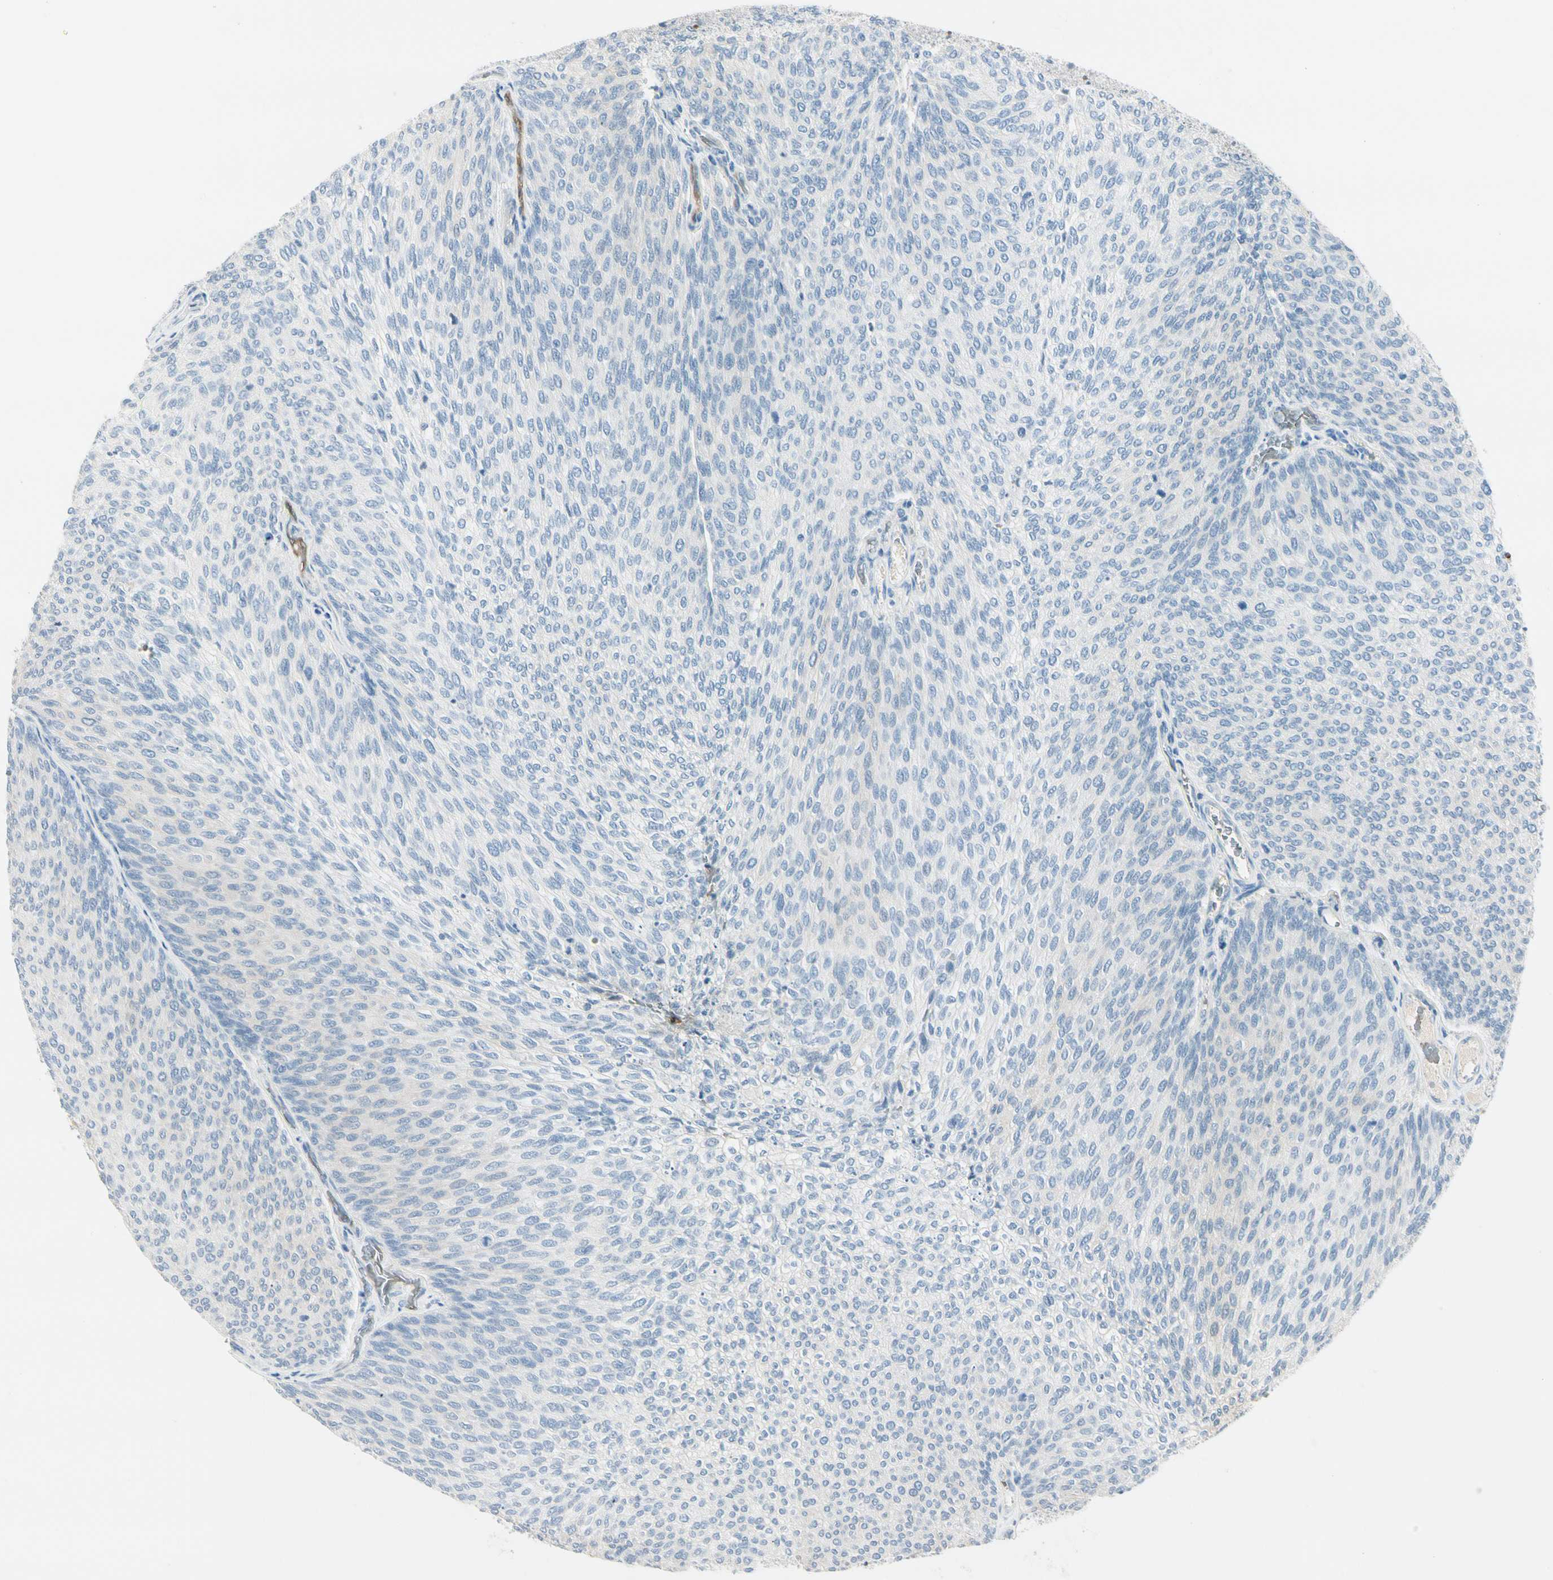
{"staining": {"intensity": "negative", "quantity": "none", "location": "none"}, "tissue": "urothelial cancer", "cell_type": "Tumor cells", "image_type": "cancer", "snomed": [{"axis": "morphology", "description": "Urothelial carcinoma, Low grade"}, {"axis": "topography", "description": "Urinary bladder"}], "caption": "This histopathology image is of low-grade urothelial carcinoma stained with immunohistochemistry (IHC) to label a protein in brown with the nuclei are counter-stained blue. There is no staining in tumor cells.", "gene": "CA1", "patient": {"sex": "female", "age": 79}}